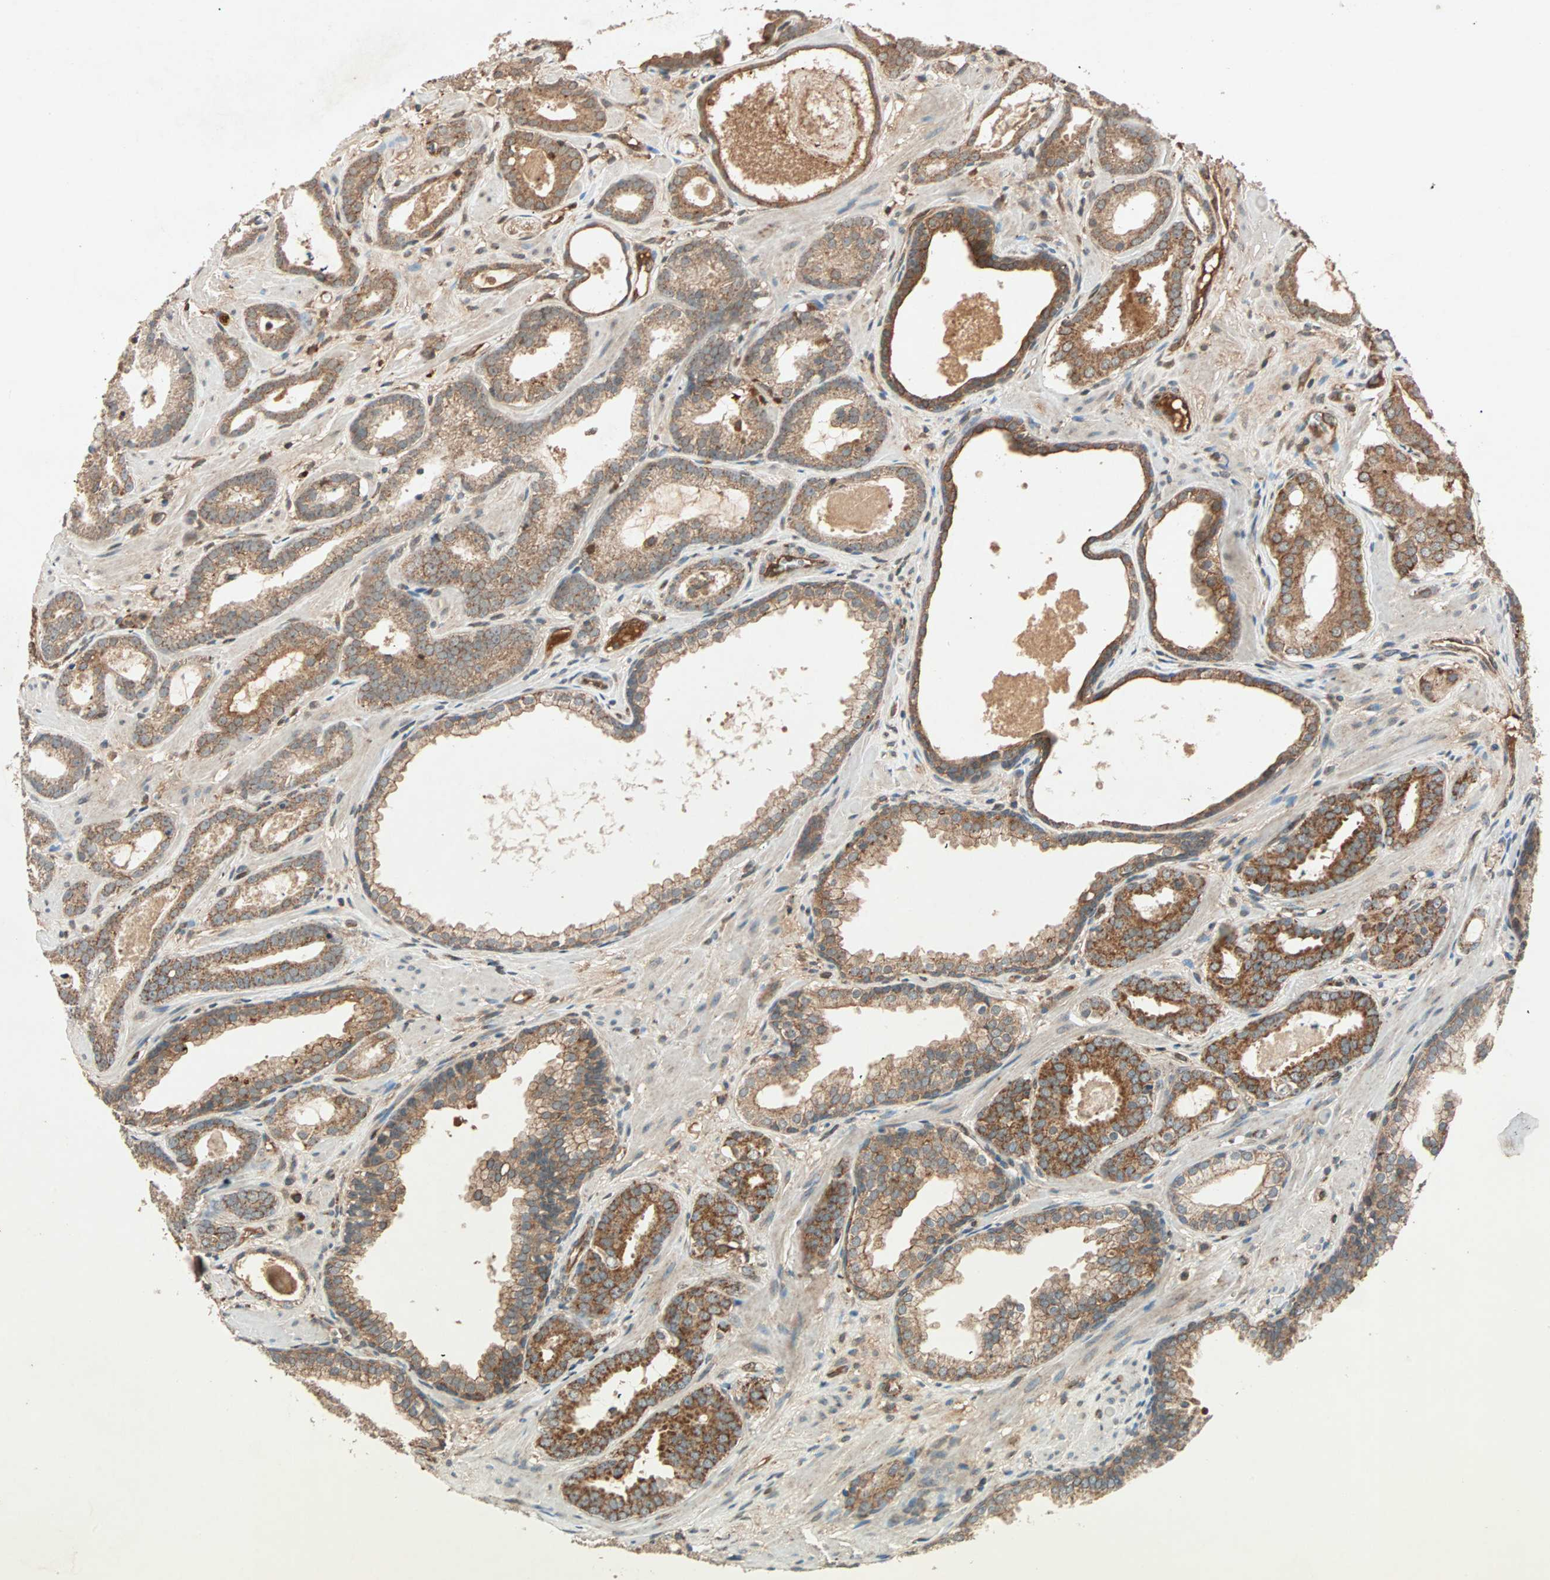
{"staining": {"intensity": "moderate", "quantity": ">75%", "location": "cytoplasmic/membranous"}, "tissue": "prostate cancer", "cell_type": "Tumor cells", "image_type": "cancer", "snomed": [{"axis": "morphology", "description": "Adenocarcinoma, Low grade"}, {"axis": "topography", "description": "Prostate"}], "caption": "Human prostate low-grade adenocarcinoma stained with a brown dye displays moderate cytoplasmic/membranous positive positivity in about >75% of tumor cells.", "gene": "MAPK1", "patient": {"sex": "male", "age": 57}}